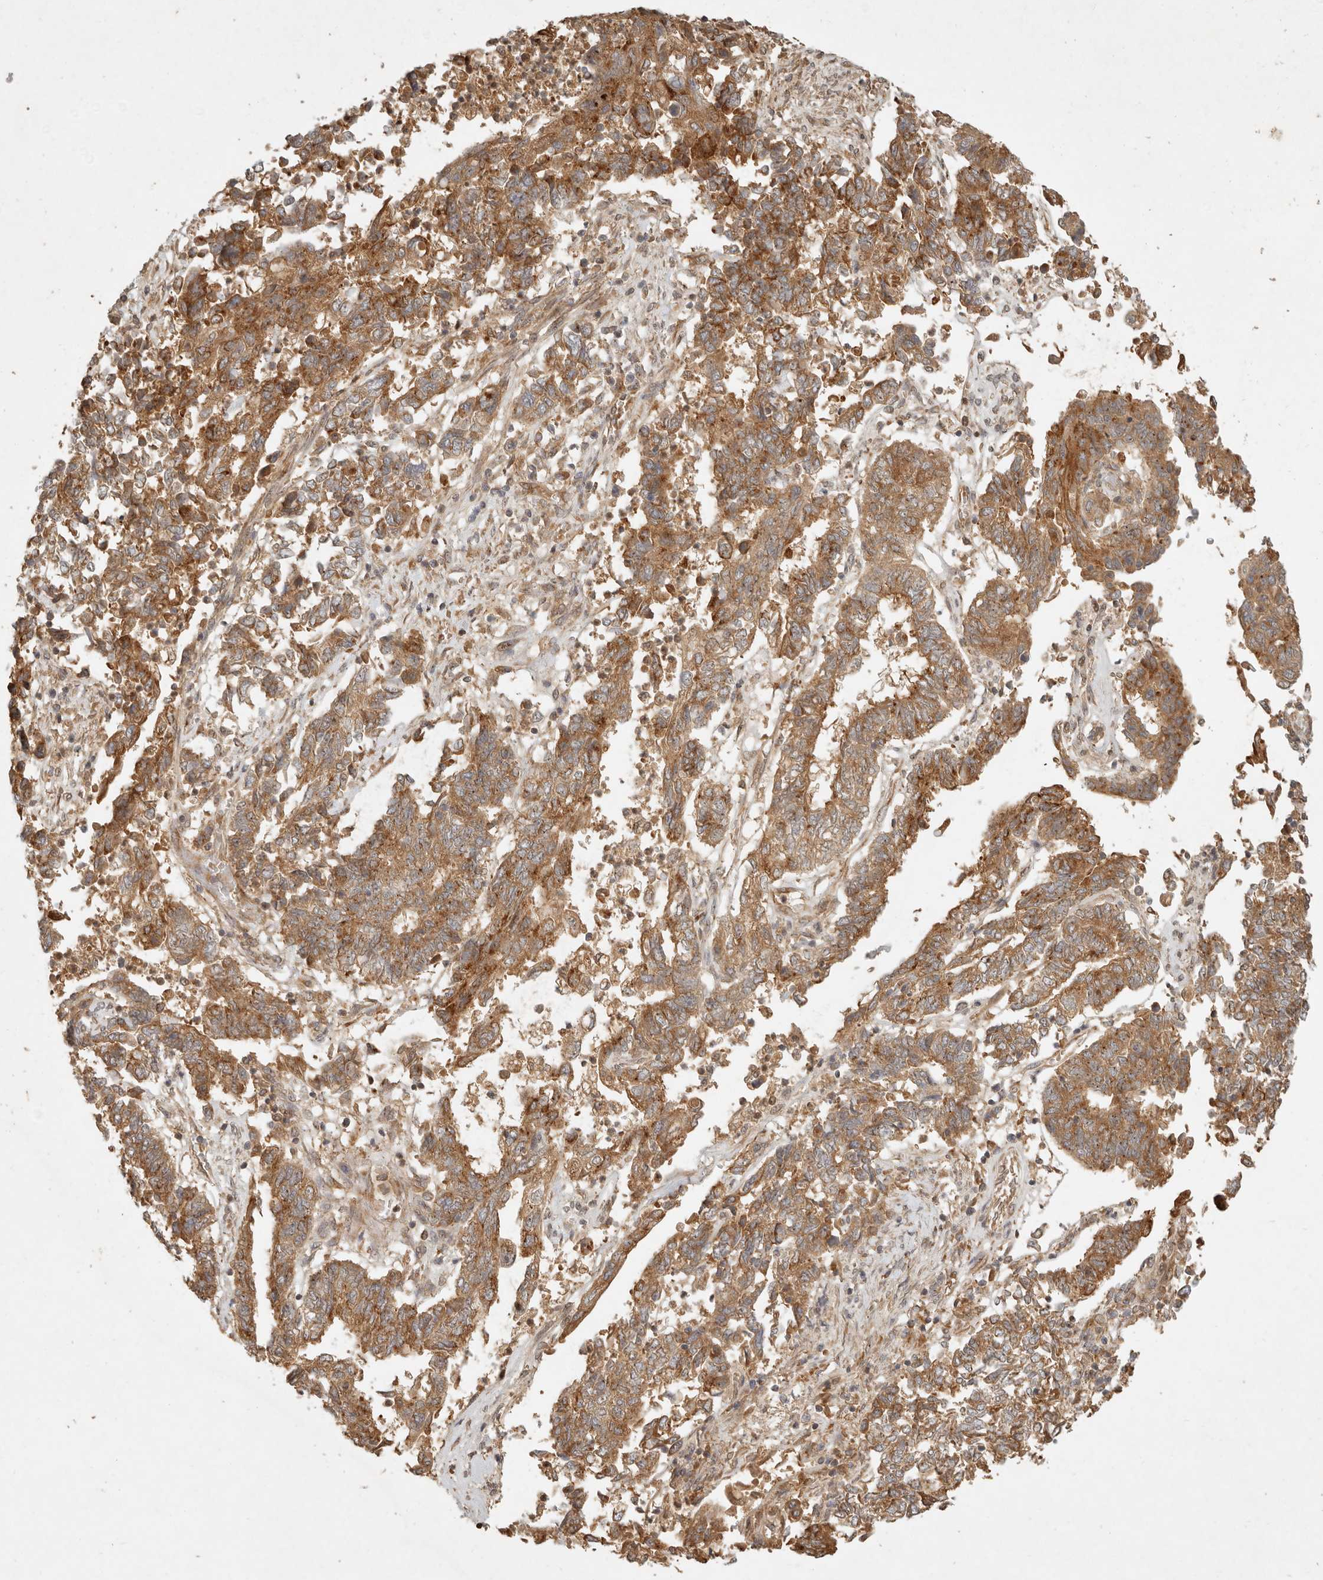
{"staining": {"intensity": "moderate", "quantity": ">75%", "location": "cytoplasmic/membranous"}, "tissue": "endometrial cancer", "cell_type": "Tumor cells", "image_type": "cancer", "snomed": [{"axis": "morphology", "description": "Adenocarcinoma, NOS"}, {"axis": "topography", "description": "Endometrium"}], "caption": "This micrograph shows immunohistochemistry staining of endometrial cancer (adenocarcinoma), with medium moderate cytoplasmic/membranous positivity in approximately >75% of tumor cells.", "gene": "ANKRD61", "patient": {"sex": "female", "age": 80}}